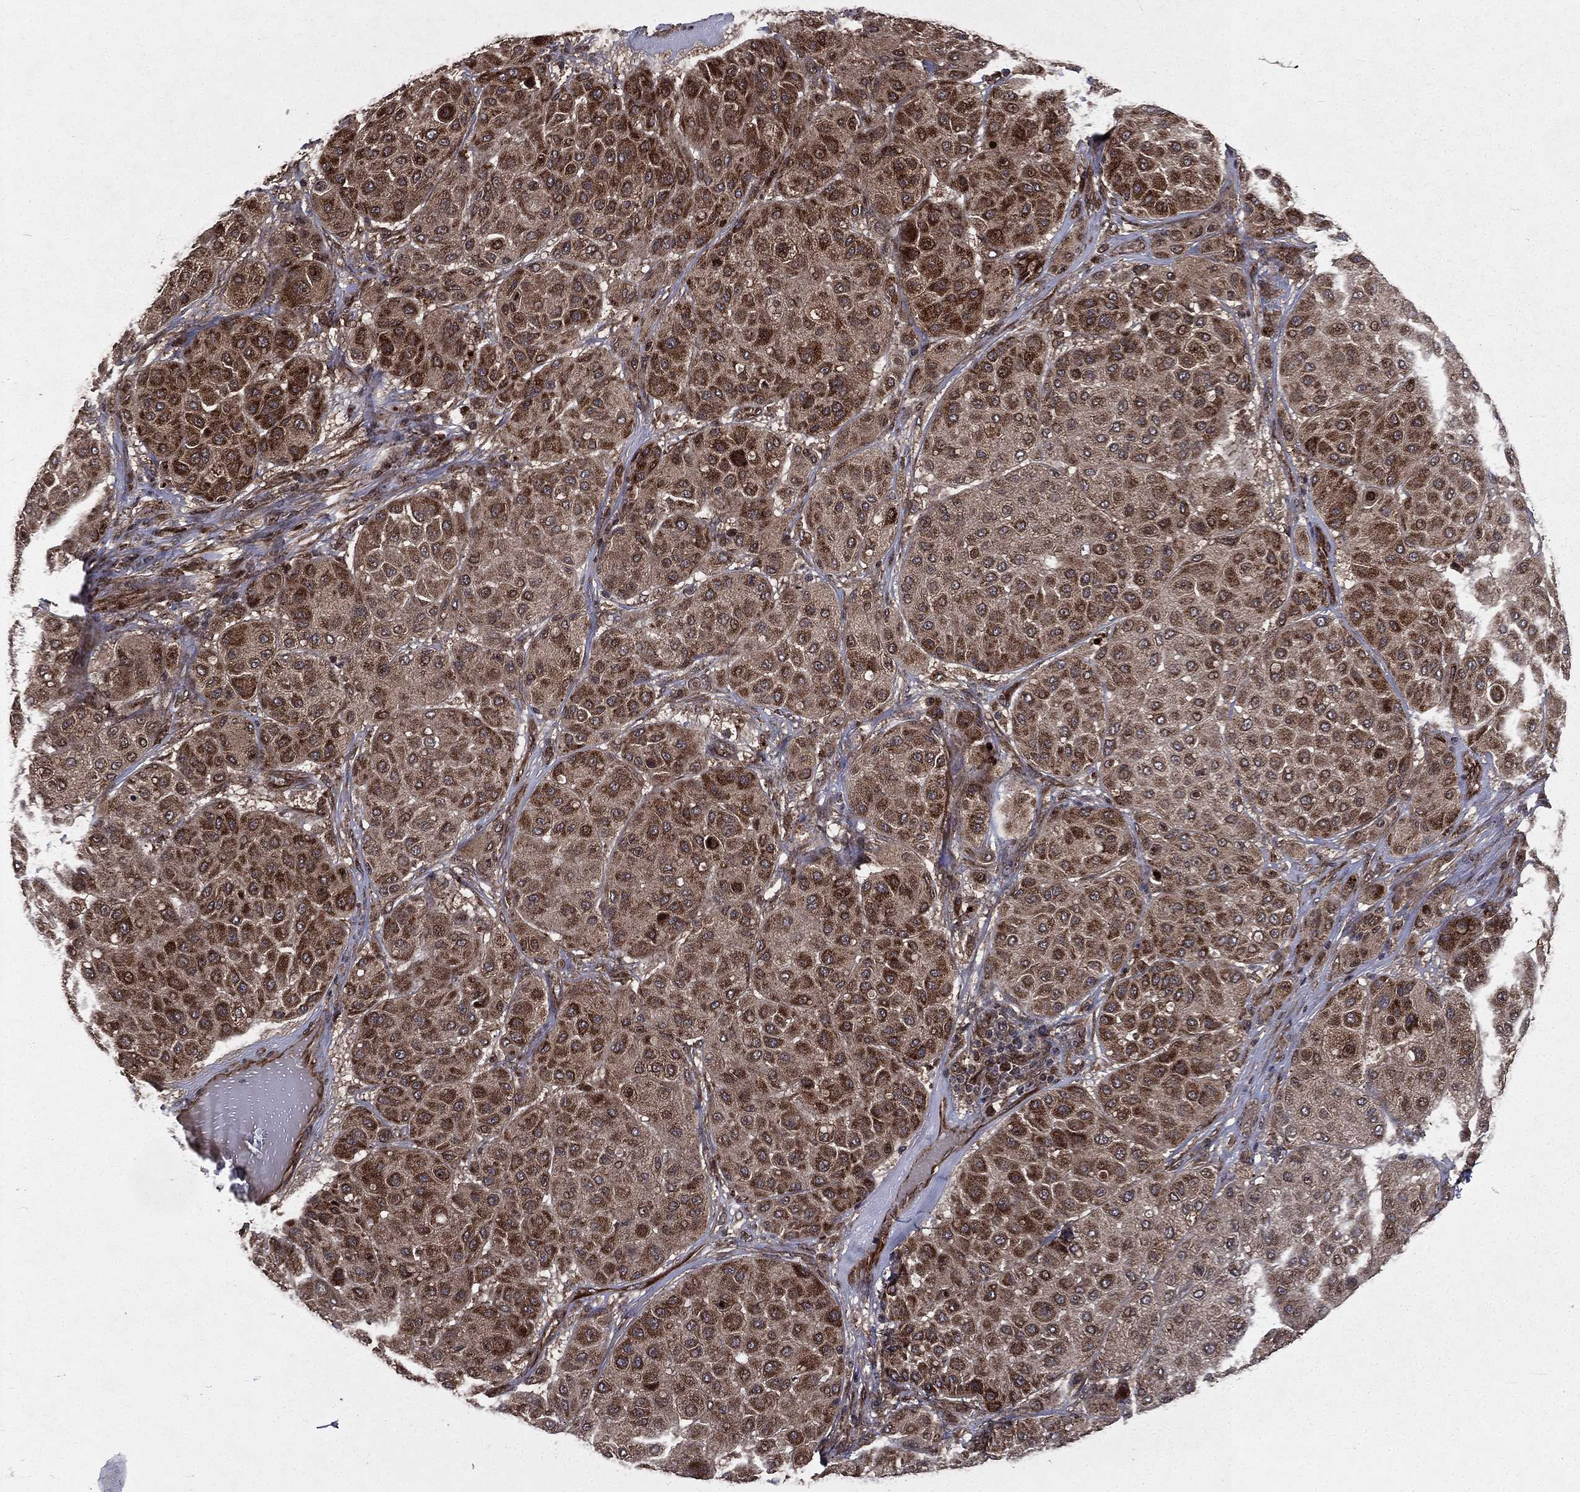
{"staining": {"intensity": "moderate", "quantity": ">75%", "location": "cytoplasmic/membranous"}, "tissue": "melanoma", "cell_type": "Tumor cells", "image_type": "cancer", "snomed": [{"axis": "morphology", "description": "Malignant melanoma, Metastatic site"}, {"axis": "topography", "description": "Smooth muscle"}], "caption": "Moderate cytoplasmic/membranous staining is appreciated in approximately >75% of tumor cells in malignant melanoma (metastatic site).", "gene": "LENG8", "patient": {"sex": "male", "age": 41}}